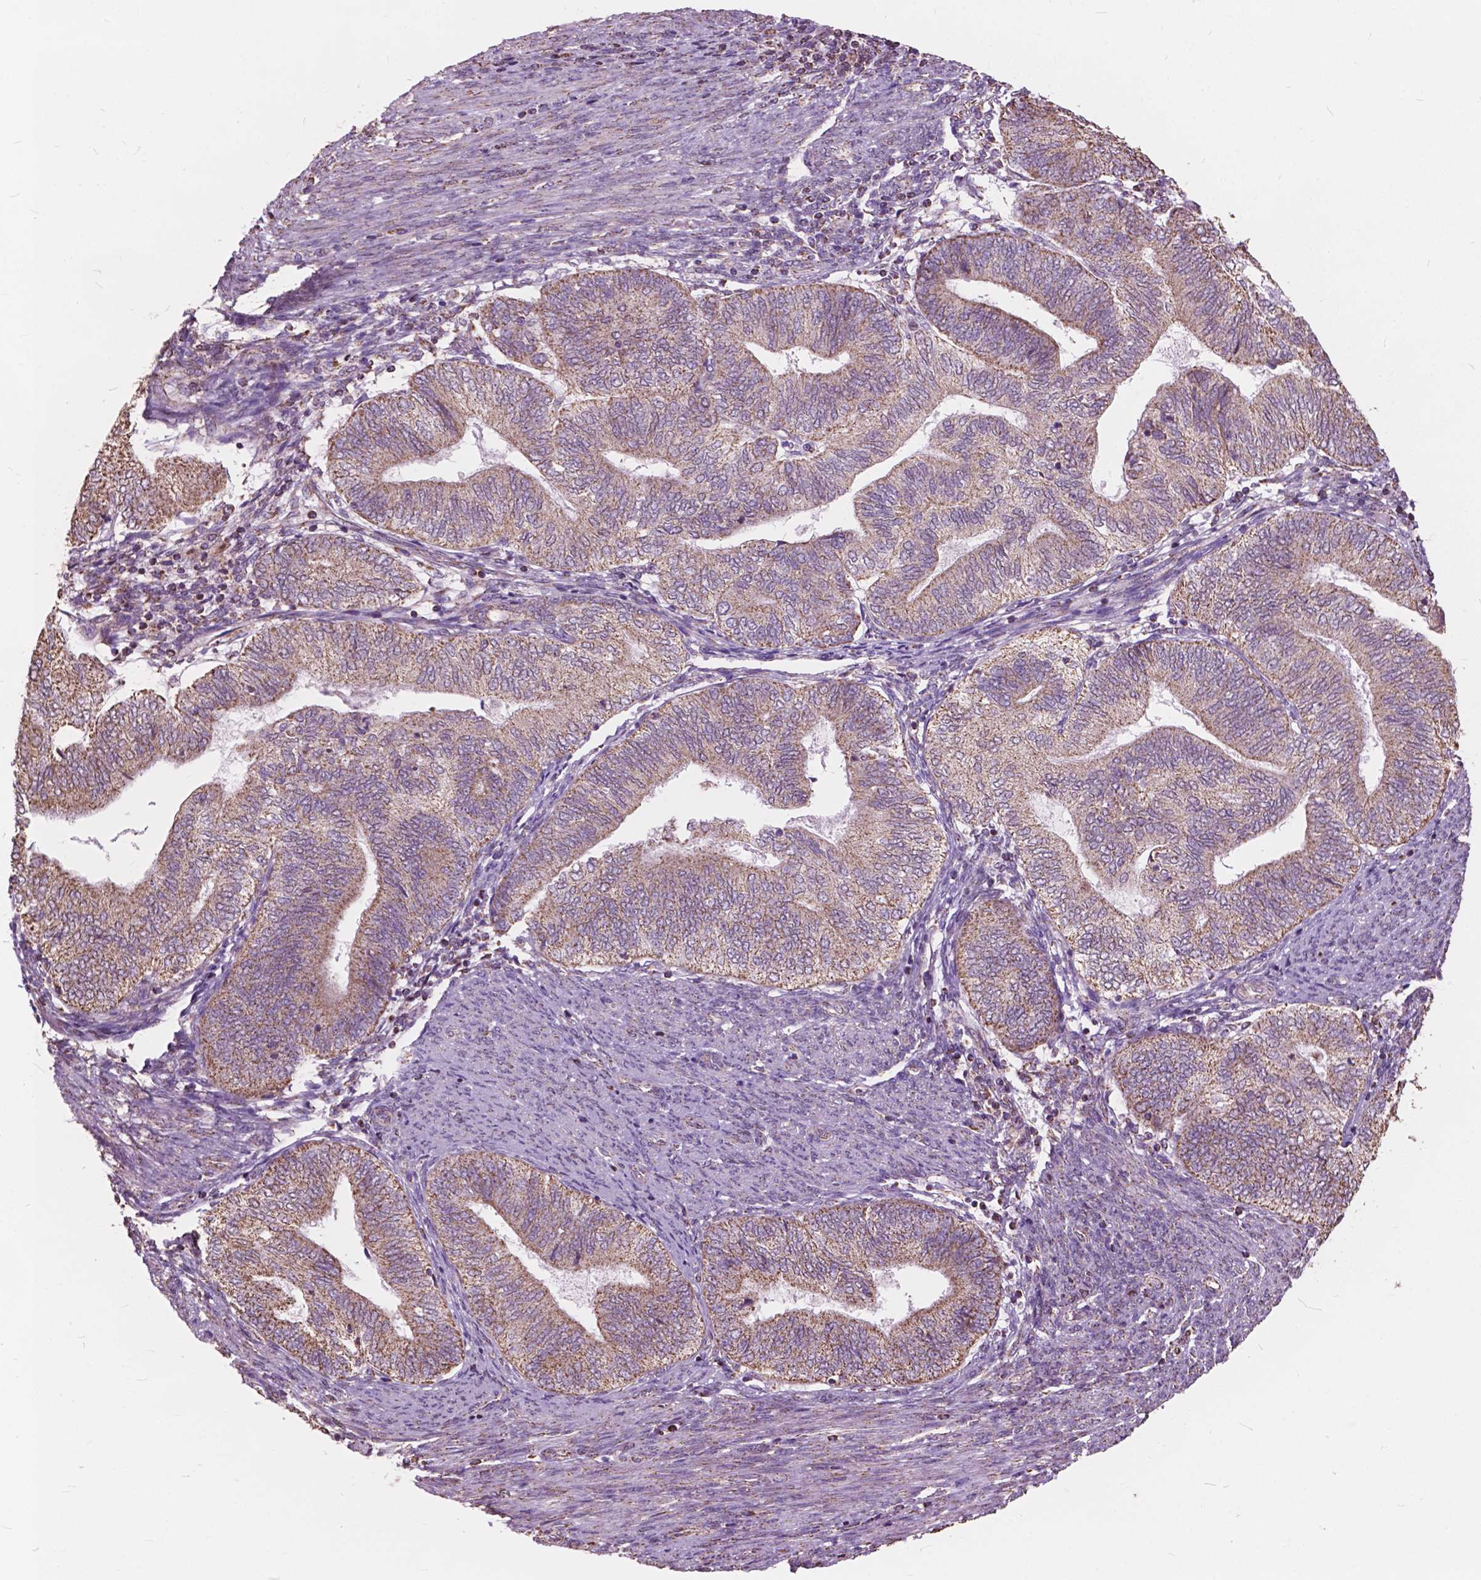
{"staining": {"intensity": "moderate", "quantity": ">75%", "location": "cytoplasmic/membranous"}, "tissue": "endometrial cancer", "cell_type": "Tumor cells", "image_type": "cancer", "snomed": [{"axis": "morphology", "description": "Adenocarcinoma, NOS"}, {"axis": "topography", "description": "Endometrium"}], "caption": "Immunohistochemical staining of endometrial adenocarcinoma displays medium levels of moderate cytoplasmic/membranous protein staining in approximately >75% of tumor cells. Immunohistochemistry stains the protein of interest in brown and the nuclei are stained blue.", "gene": "SCOC", "patient": {"sex": "female", "age": 65}}